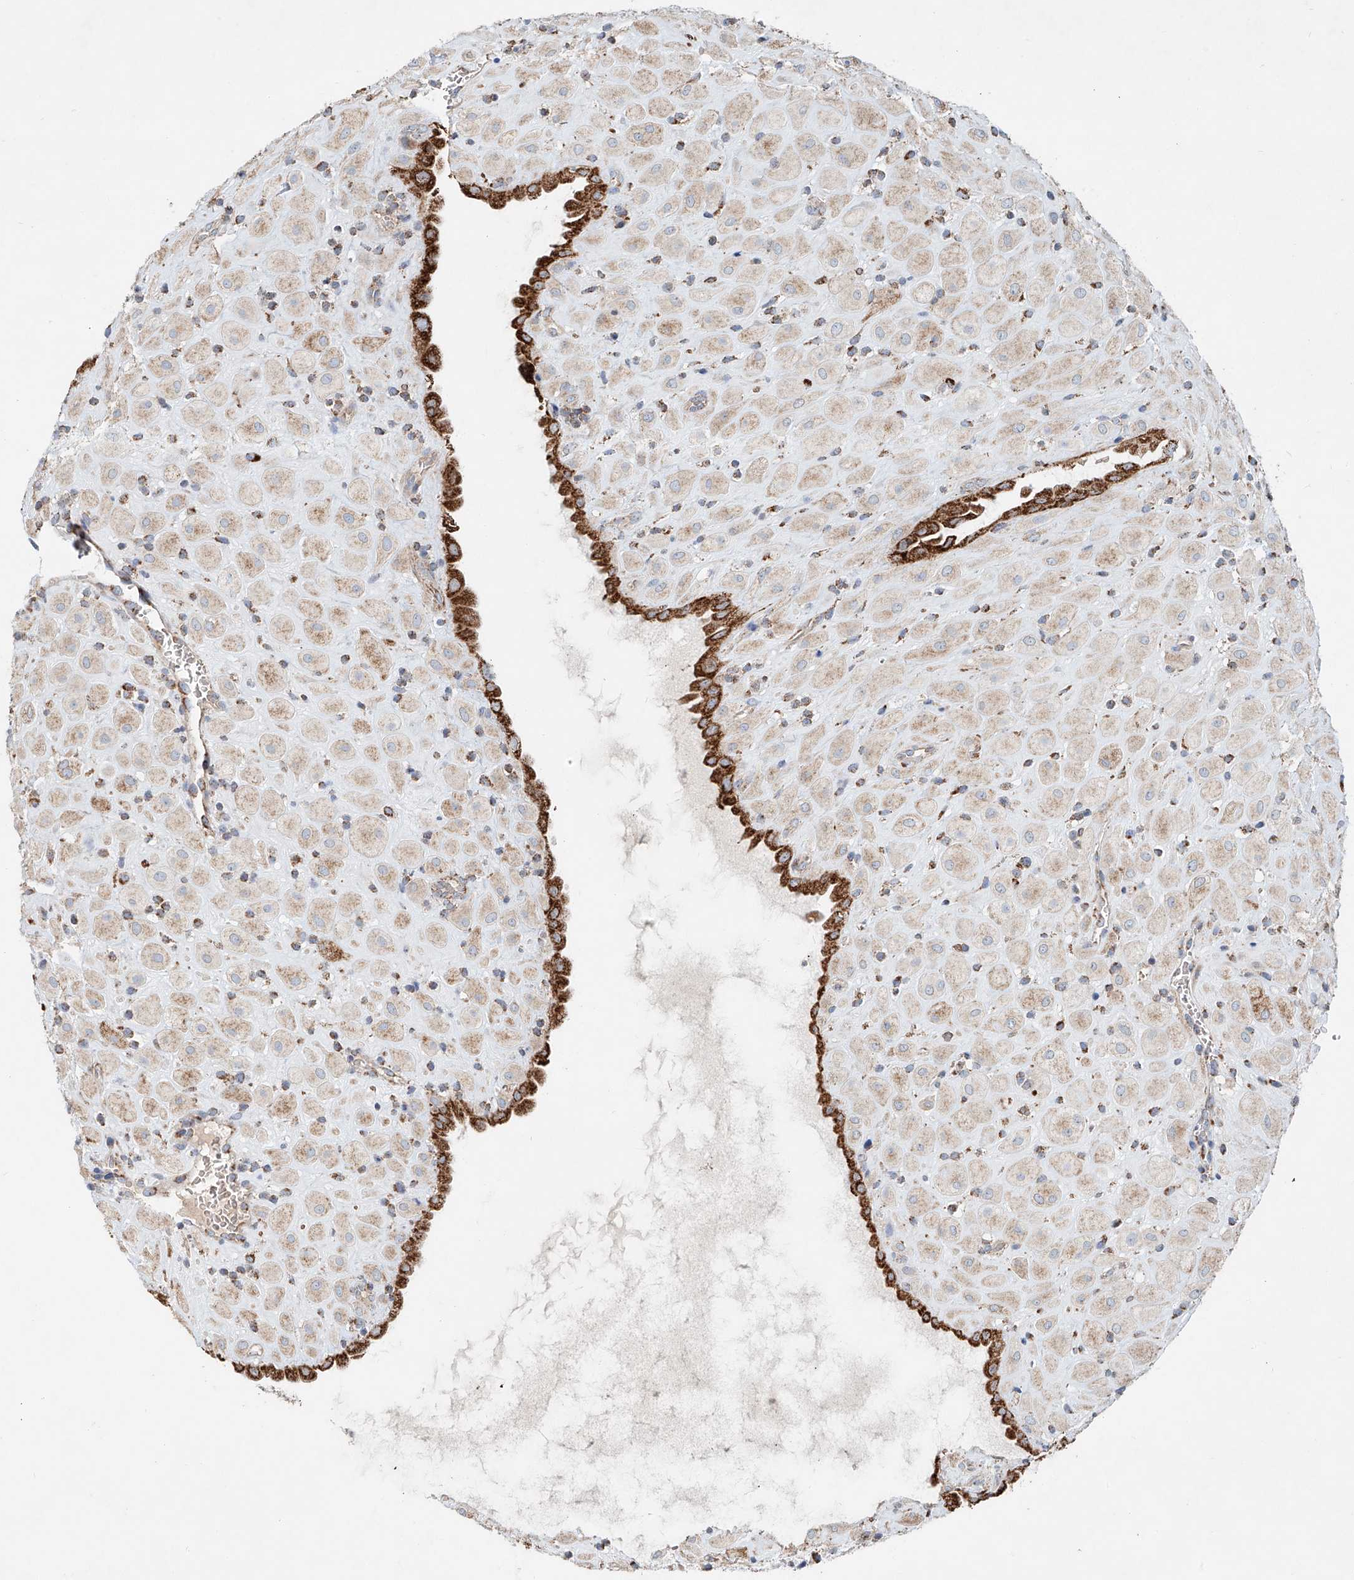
{"staining": {"intensity": "strong", "quantity": "<25%", "location": "cytoplasmic/membranous"}, "tissue": "placenta", "cell_type": "Decidual cells", "image_type": "normal", "snomed": [{"axis": "morphology", "description": "Normal tissue, NOS"}, {"axis": "topography", "description": "Placenta"}], "caption": "Decidual cells demonstrate medium levels of strong cytoplasmic/membranous expression in approximately <25% of cells in unremarkable placenta.", "gene": "CARD10", "patient": {"sex": "female", "age": 35}}